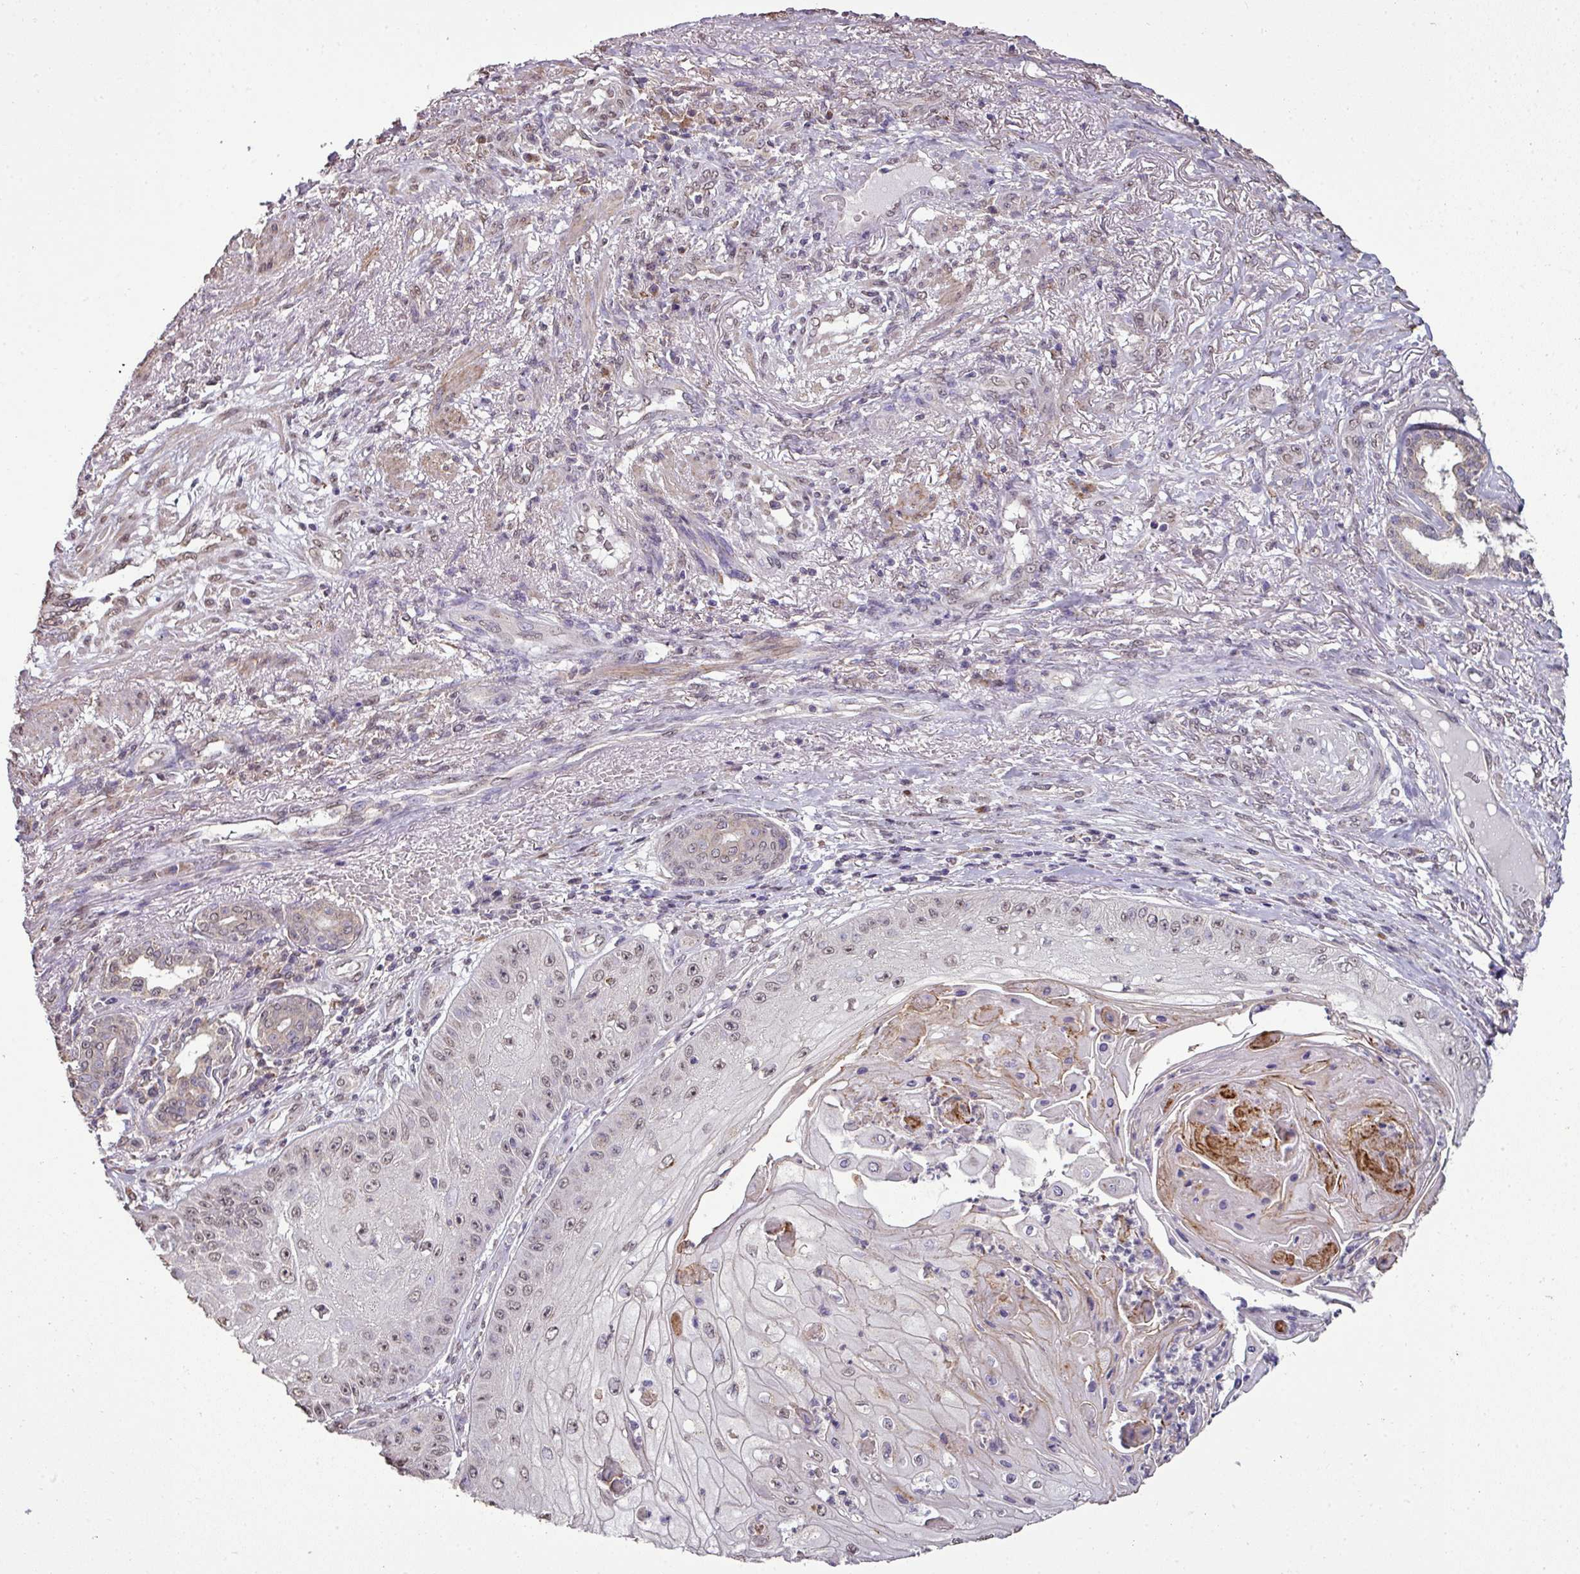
{"staining": {"intensity": "weak", "quantity": "<25%", "location": "nuclear"}, "tissue": "skin cancer", "cell_type": "Tumor cells", "image_type": "cancer", "snomed": [{"axis": "morphology", "description": "Squamous cell carcinoma, NOS"}, {"axis": "topography", "description": "Skin"}], "caption": "The micrograph reveals no significant positivity in tumor cells of skin cancer.", "gene": "JPH2", "patient": {"sex": "male", "age": 70}}